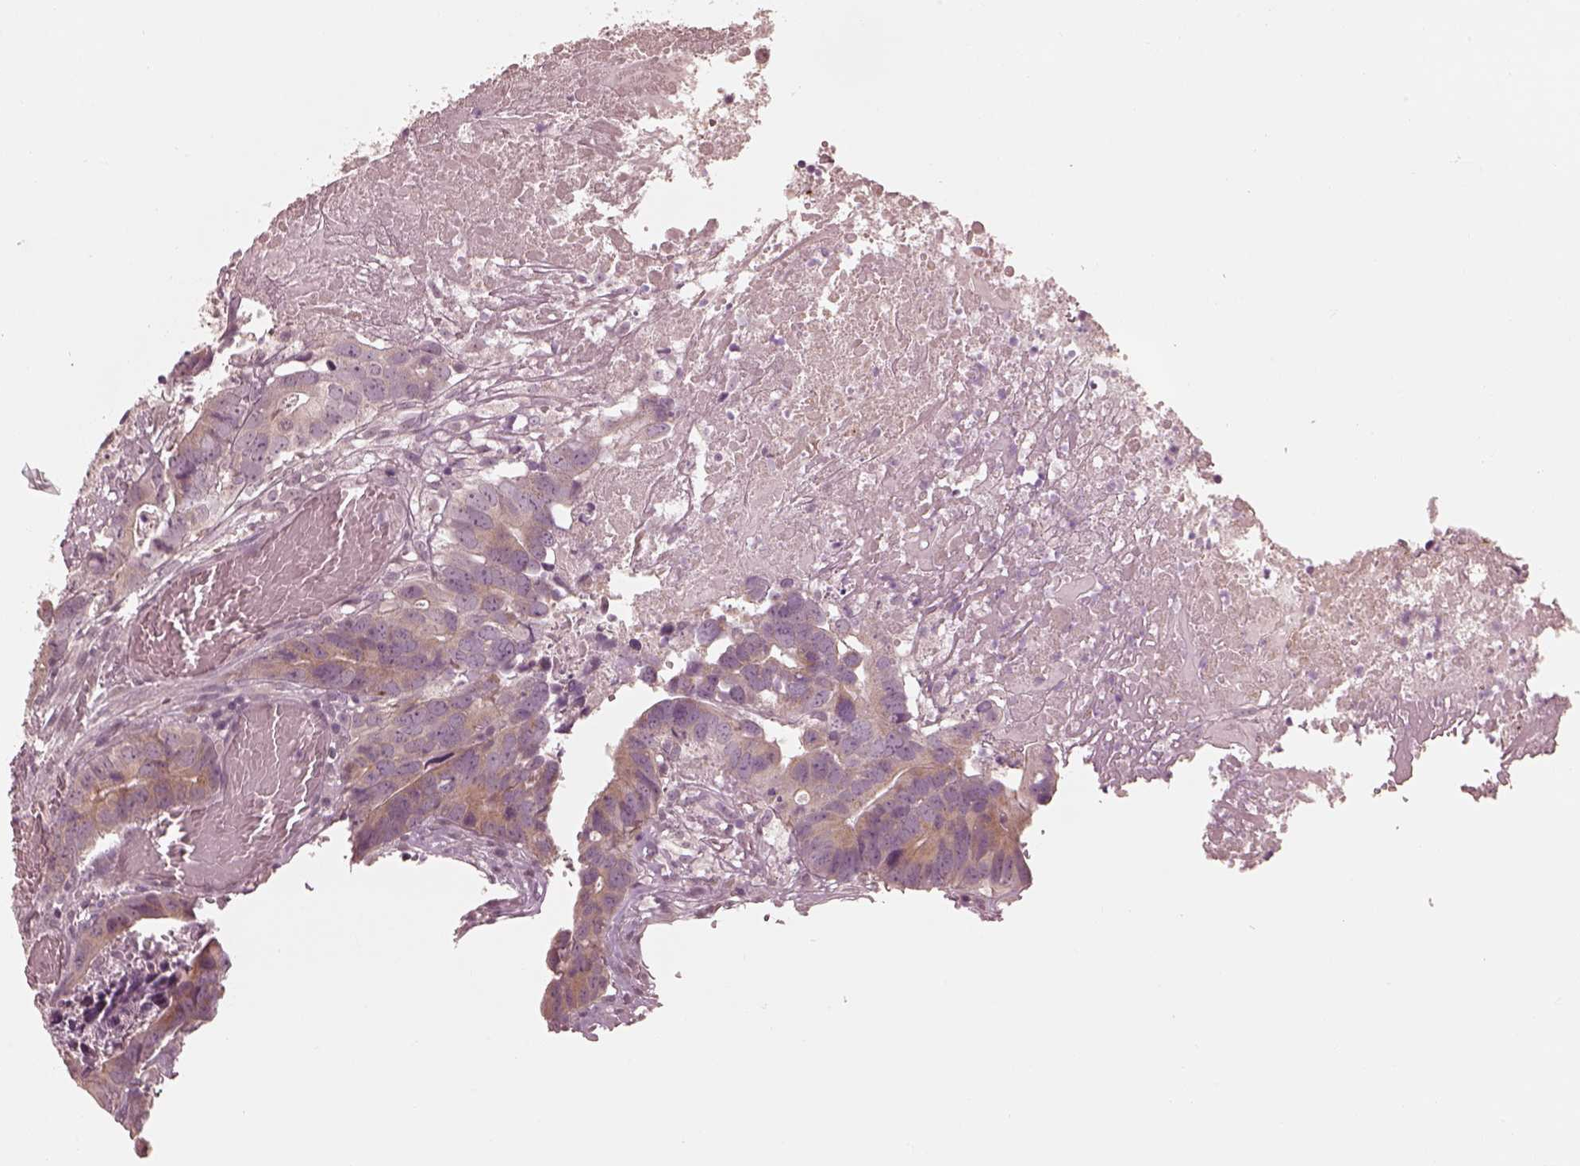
{"staining": {"intensity": "weak", "quantity": "25%-75%", "location": "cytoplasmic/membranous"}, "tissue": "colorectal cancer", "cell_type": "Tumor cells", "image_type": "cancer", "snomed": [{"axis": "morphology", "description": "Adenocarcinoma, NOS"}, {"axis": "topography", "description": "Colon"}], "caption": "Weak cytoplasmic/membranous expression for a protein is appreciated in about 25%-75% of tumor cells of colorectal adenocarcinoma using immunohistochemistry (IHC).", "gene": "IQCB1", "patient": {"sex": "female", "age": 82}}